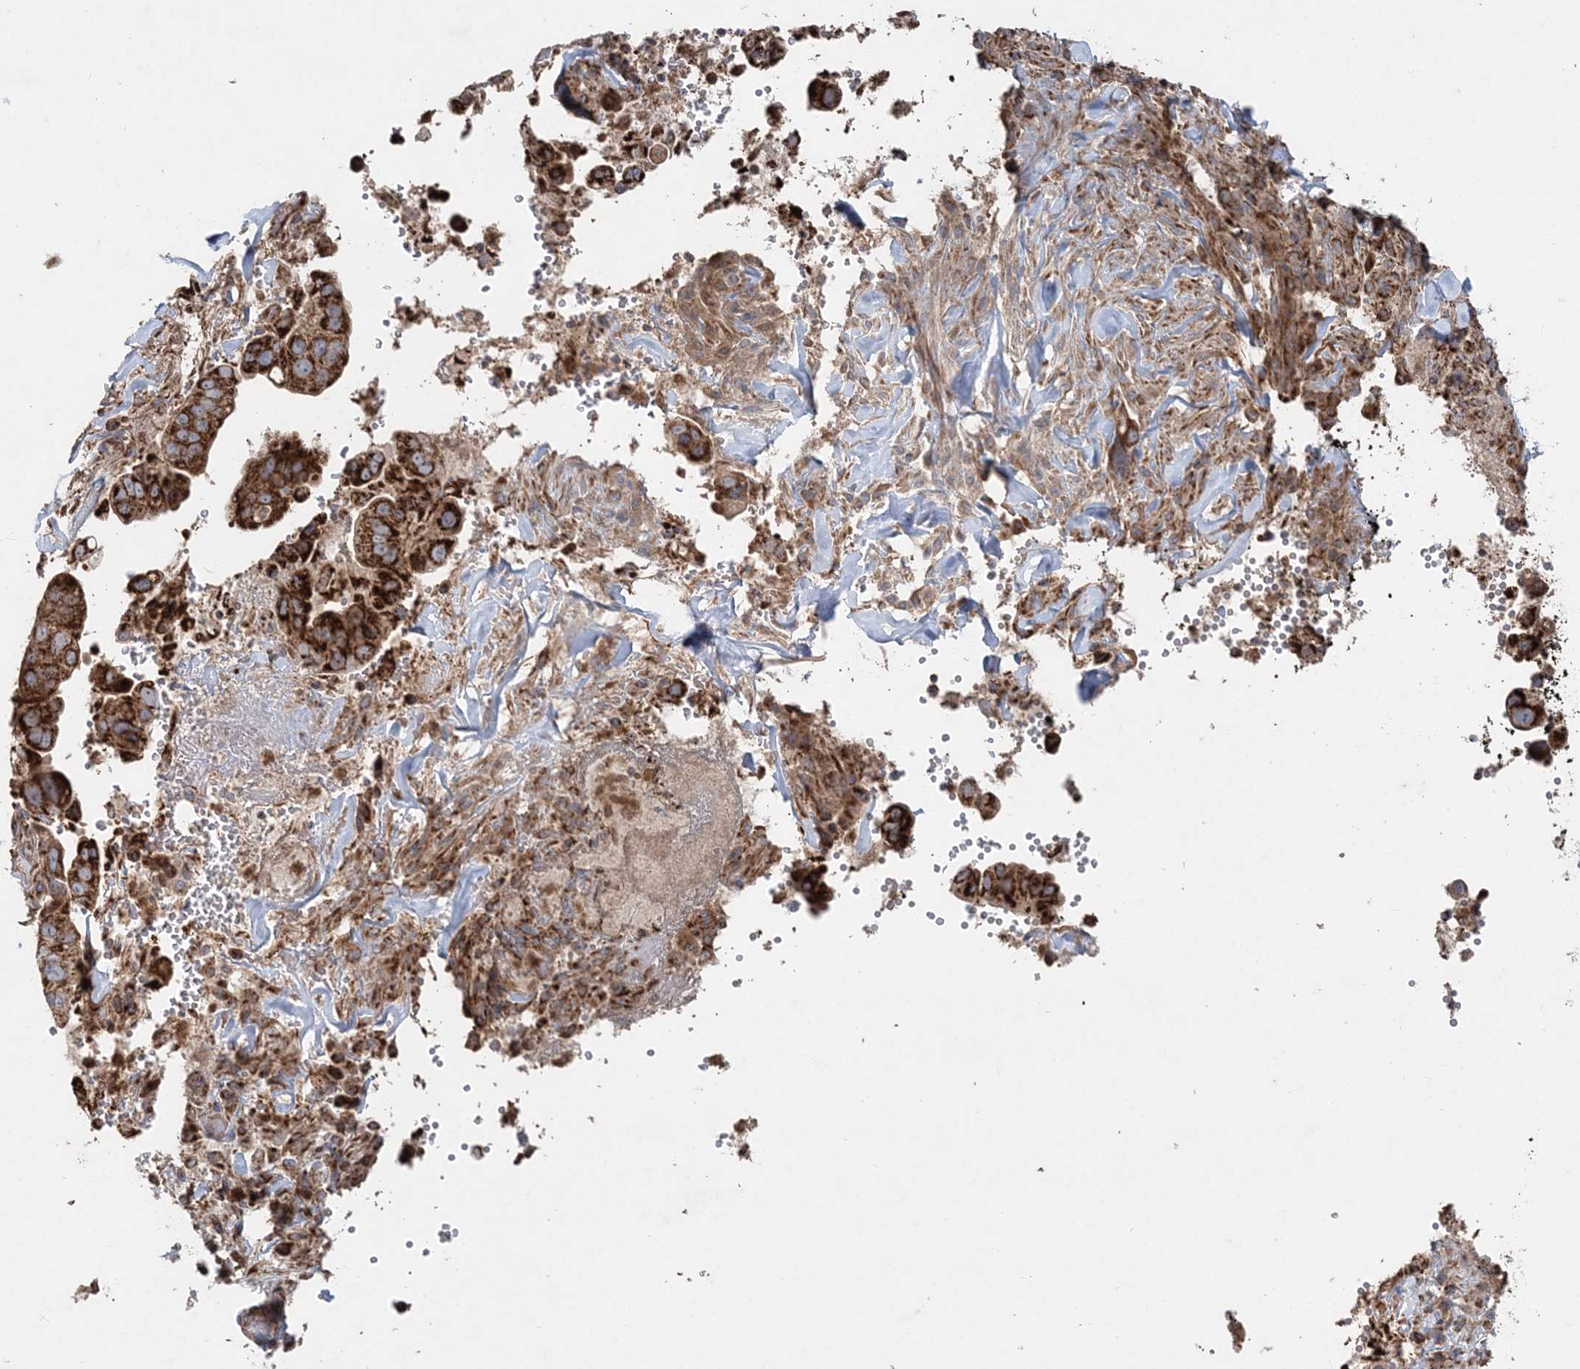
{"staining": {"intensity": "strong", "quantity": ">75%", "location": "cytoplasmic/membranous"}, "tissue": "pancreatic cancer", "cell_type": "Tumor cells", "image_type": "cancer", "snomed": [{"axis": "morphology", "description": "Inflammation, NOS"}, {"axis": "morphology", "description": "Adenocarcinoma, NOS"}, {"axis": "topography", "description": "Pancreas"}], "caption": "Adenocarcinoma (pancreatic) stained for a protein exhibits strong cytoplasmic/membranous positivity in tumor cells.", "gene": "LRPPRC", "patient": {"sex": "female", "age": 56}}